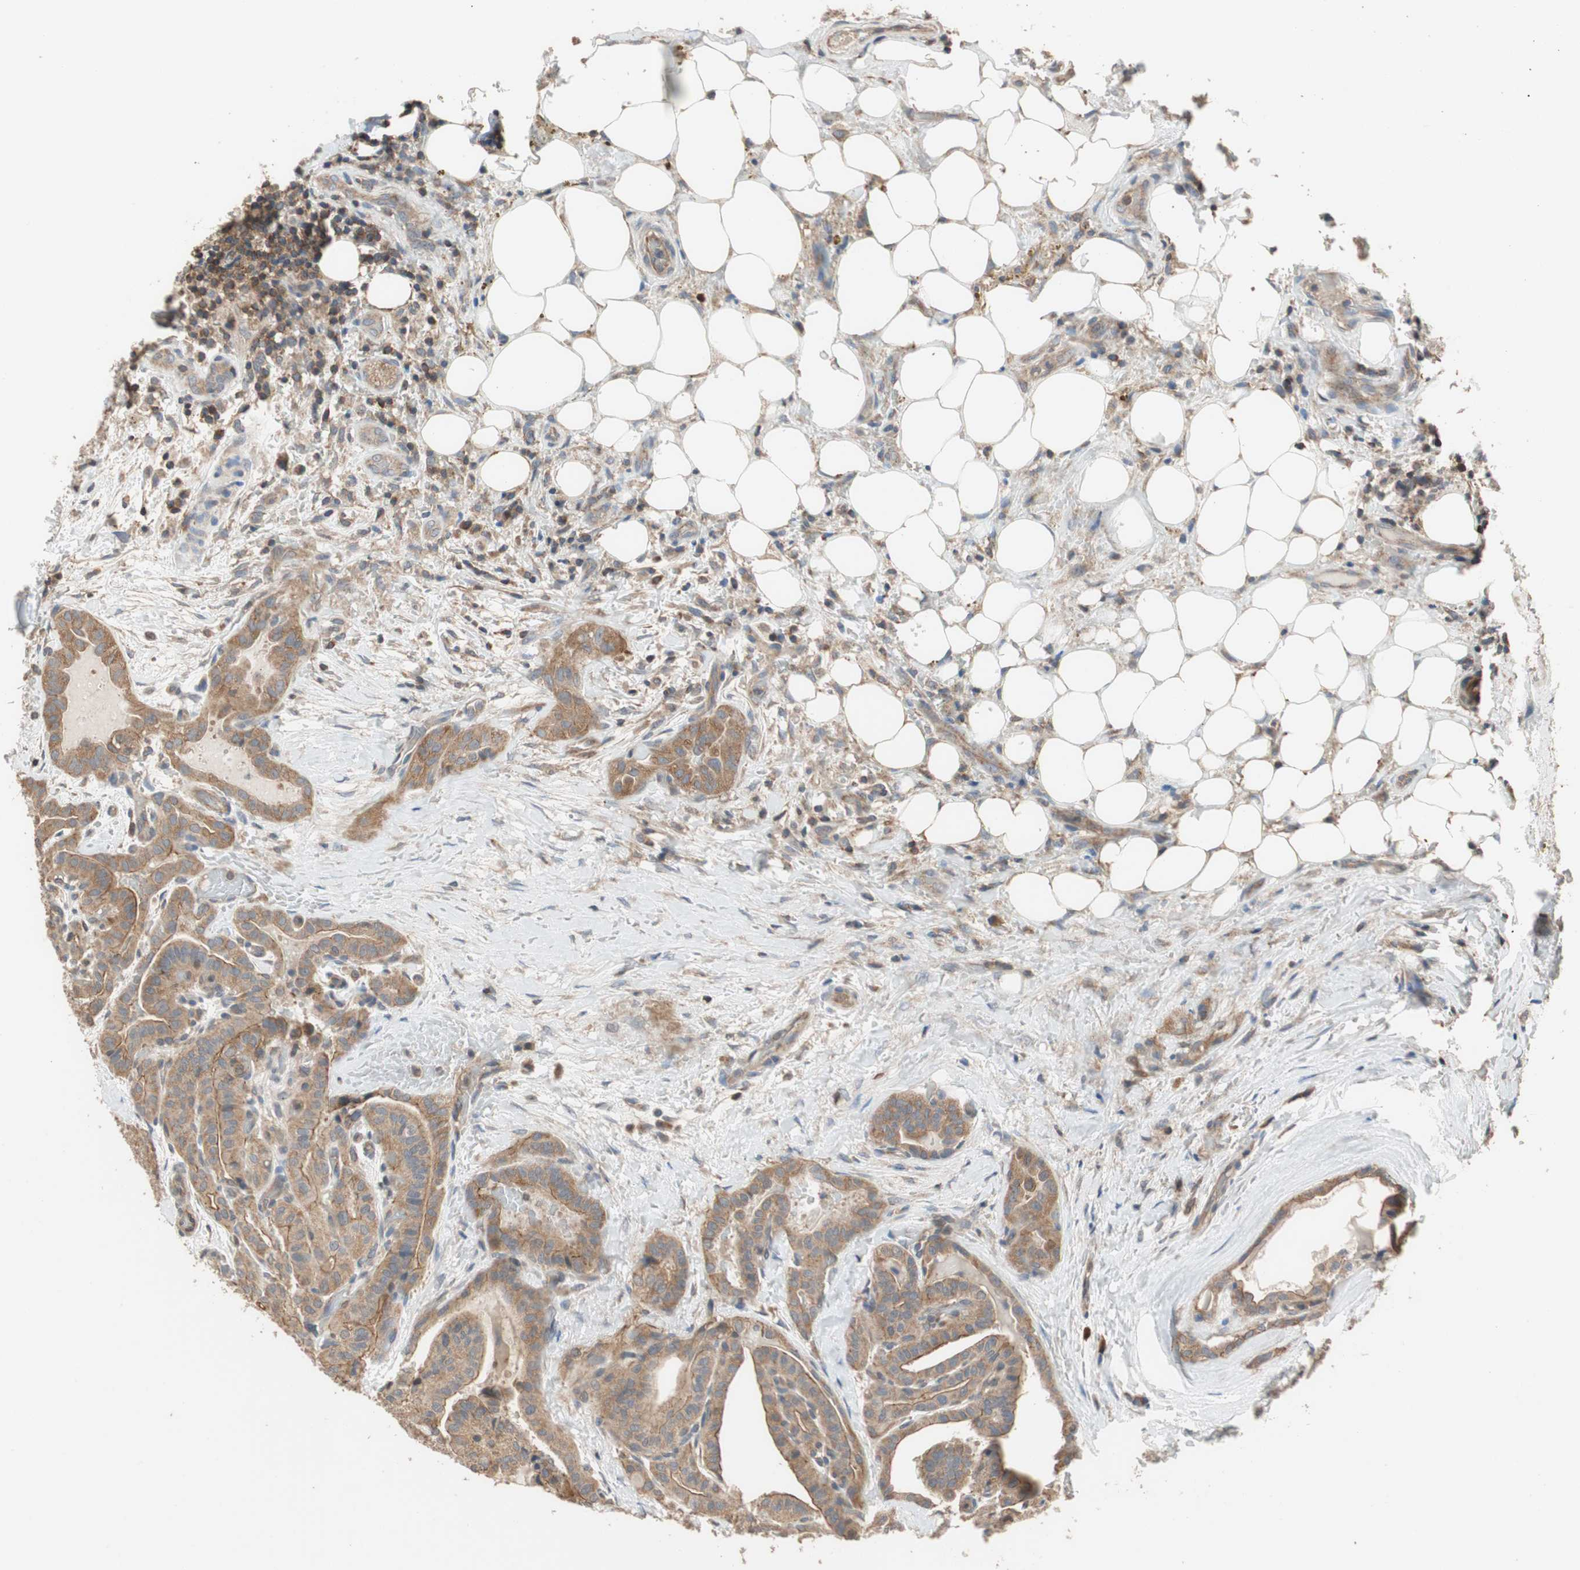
{"staining": {"intensity": "moderate", "quantity": ">75%", "location": "cytoplasmic/membranous"}, "tissue": "thyroid cancer", "cell_type": "Tumor cells", "image_type": "cancer", "snomed": [{"axis": "morphology", "description": "Papillary adenocarcinoma, NOS"}, {"axis": "topography", "description": "Thyroid gland"}], "caption": "Papillary adenocarcinoma (thyroid) stained for a protein (brown) demonstrates moderate cytoplasmic/membranous positive expression in about >75% of tumor cells.", "gene": "MAP4K2", "patient": {"sex": "male", "age": 77}}